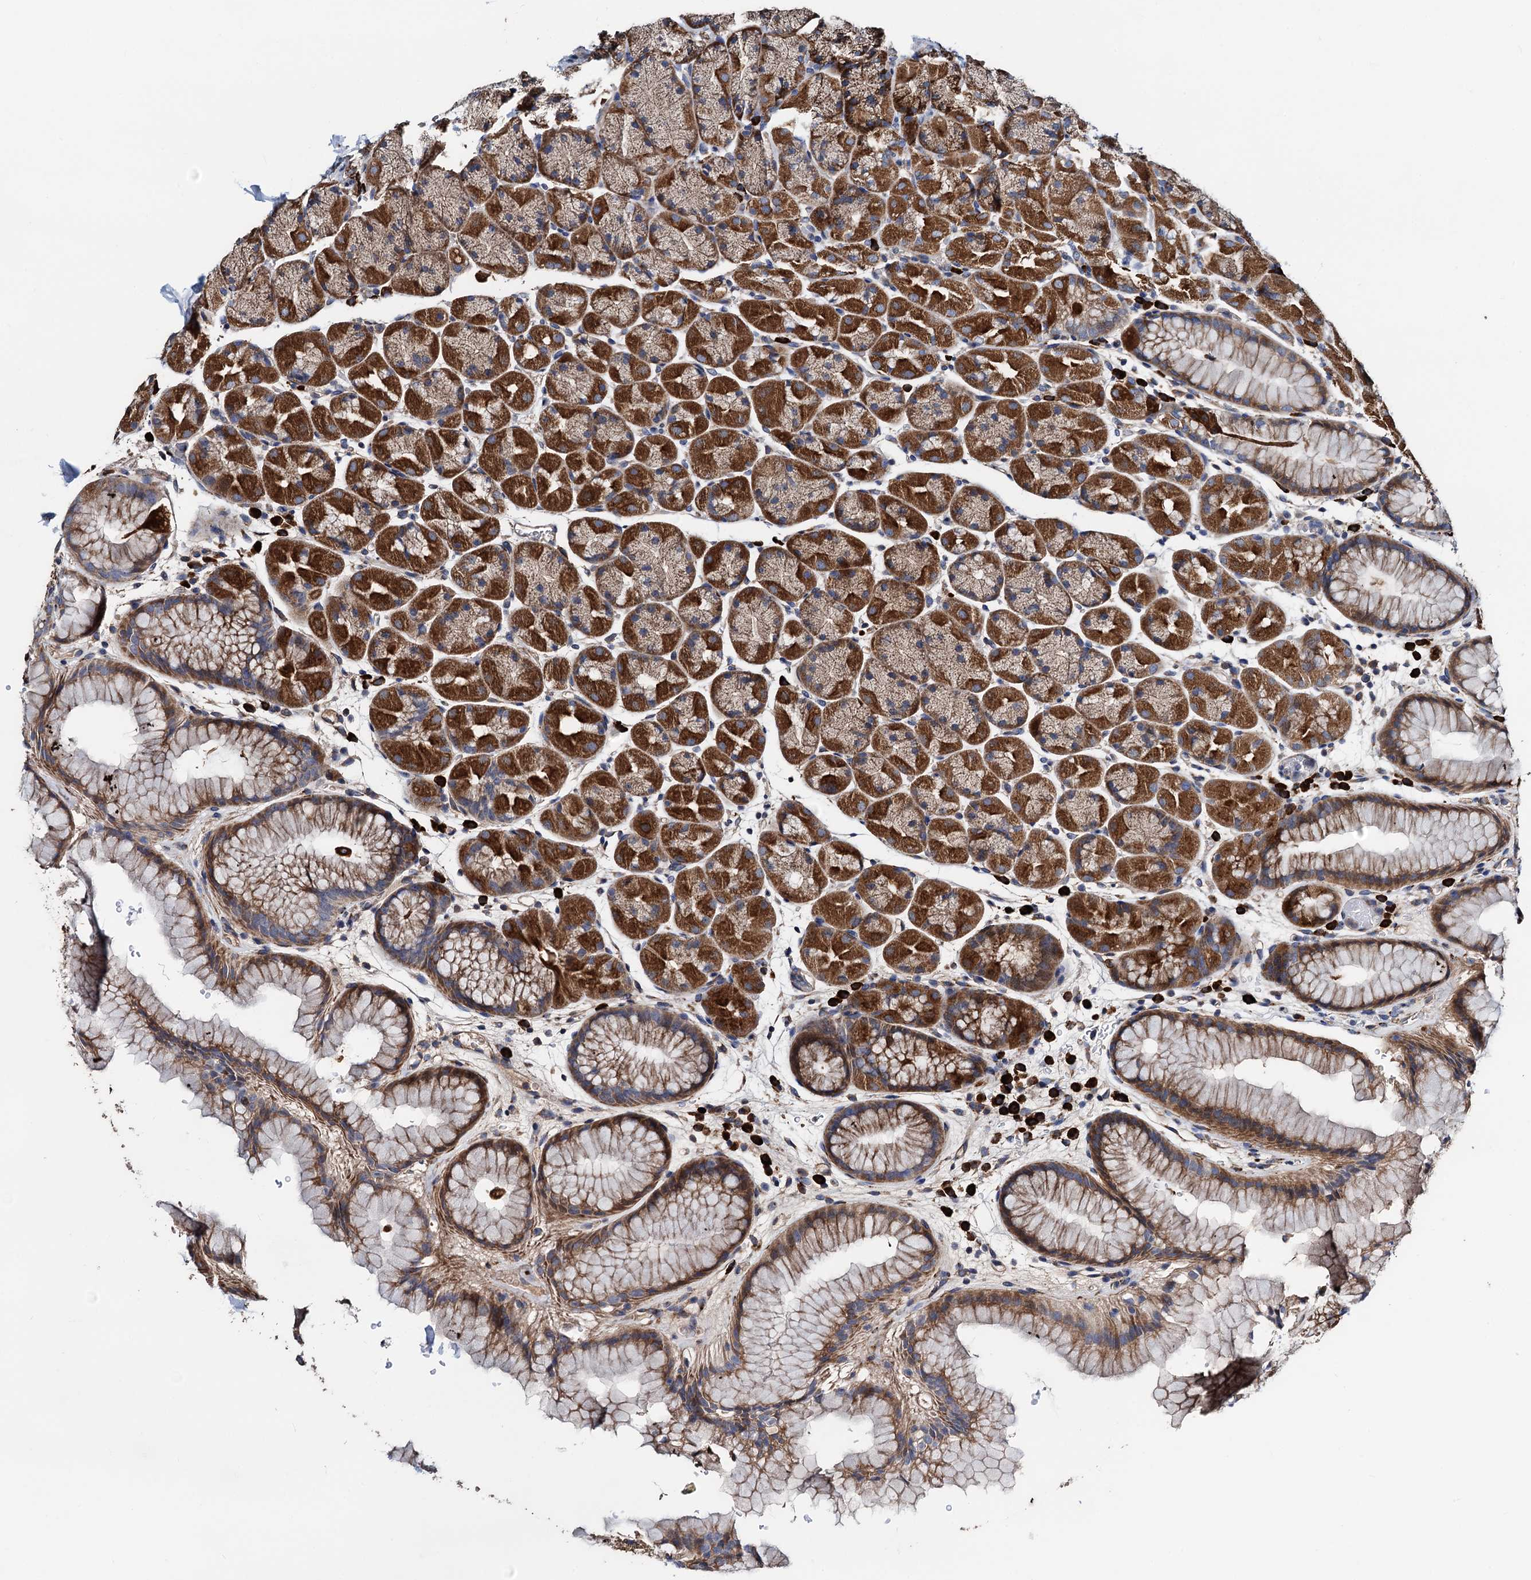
{"staining": {"intensity": "strong", "quantity": ">75%", "location": "cytoplasmic/membranous"}, "tissue": "stomach", "cell_type": "Glandular cells", "image_type": "normal", "snomed": [{"axis": "morphology", "description": "Normal tissue, NOS"}, {"axis": "topography", "description": "Stomach, upper"}, {"axis": "topography", "description": "Stomach, lower"}], "caption": "Immunohistochemical staining of unremarkable stomach reveals high levels of strong cytoplasmic/membranous expression in about >75% of glandular cells. (Stains: DAB in brown, nuclei in blue, Microscopy: brightfield microscopy at high magnification).", "gene": "AKAP11", "patient": {"sex": "male", "age": 67}}